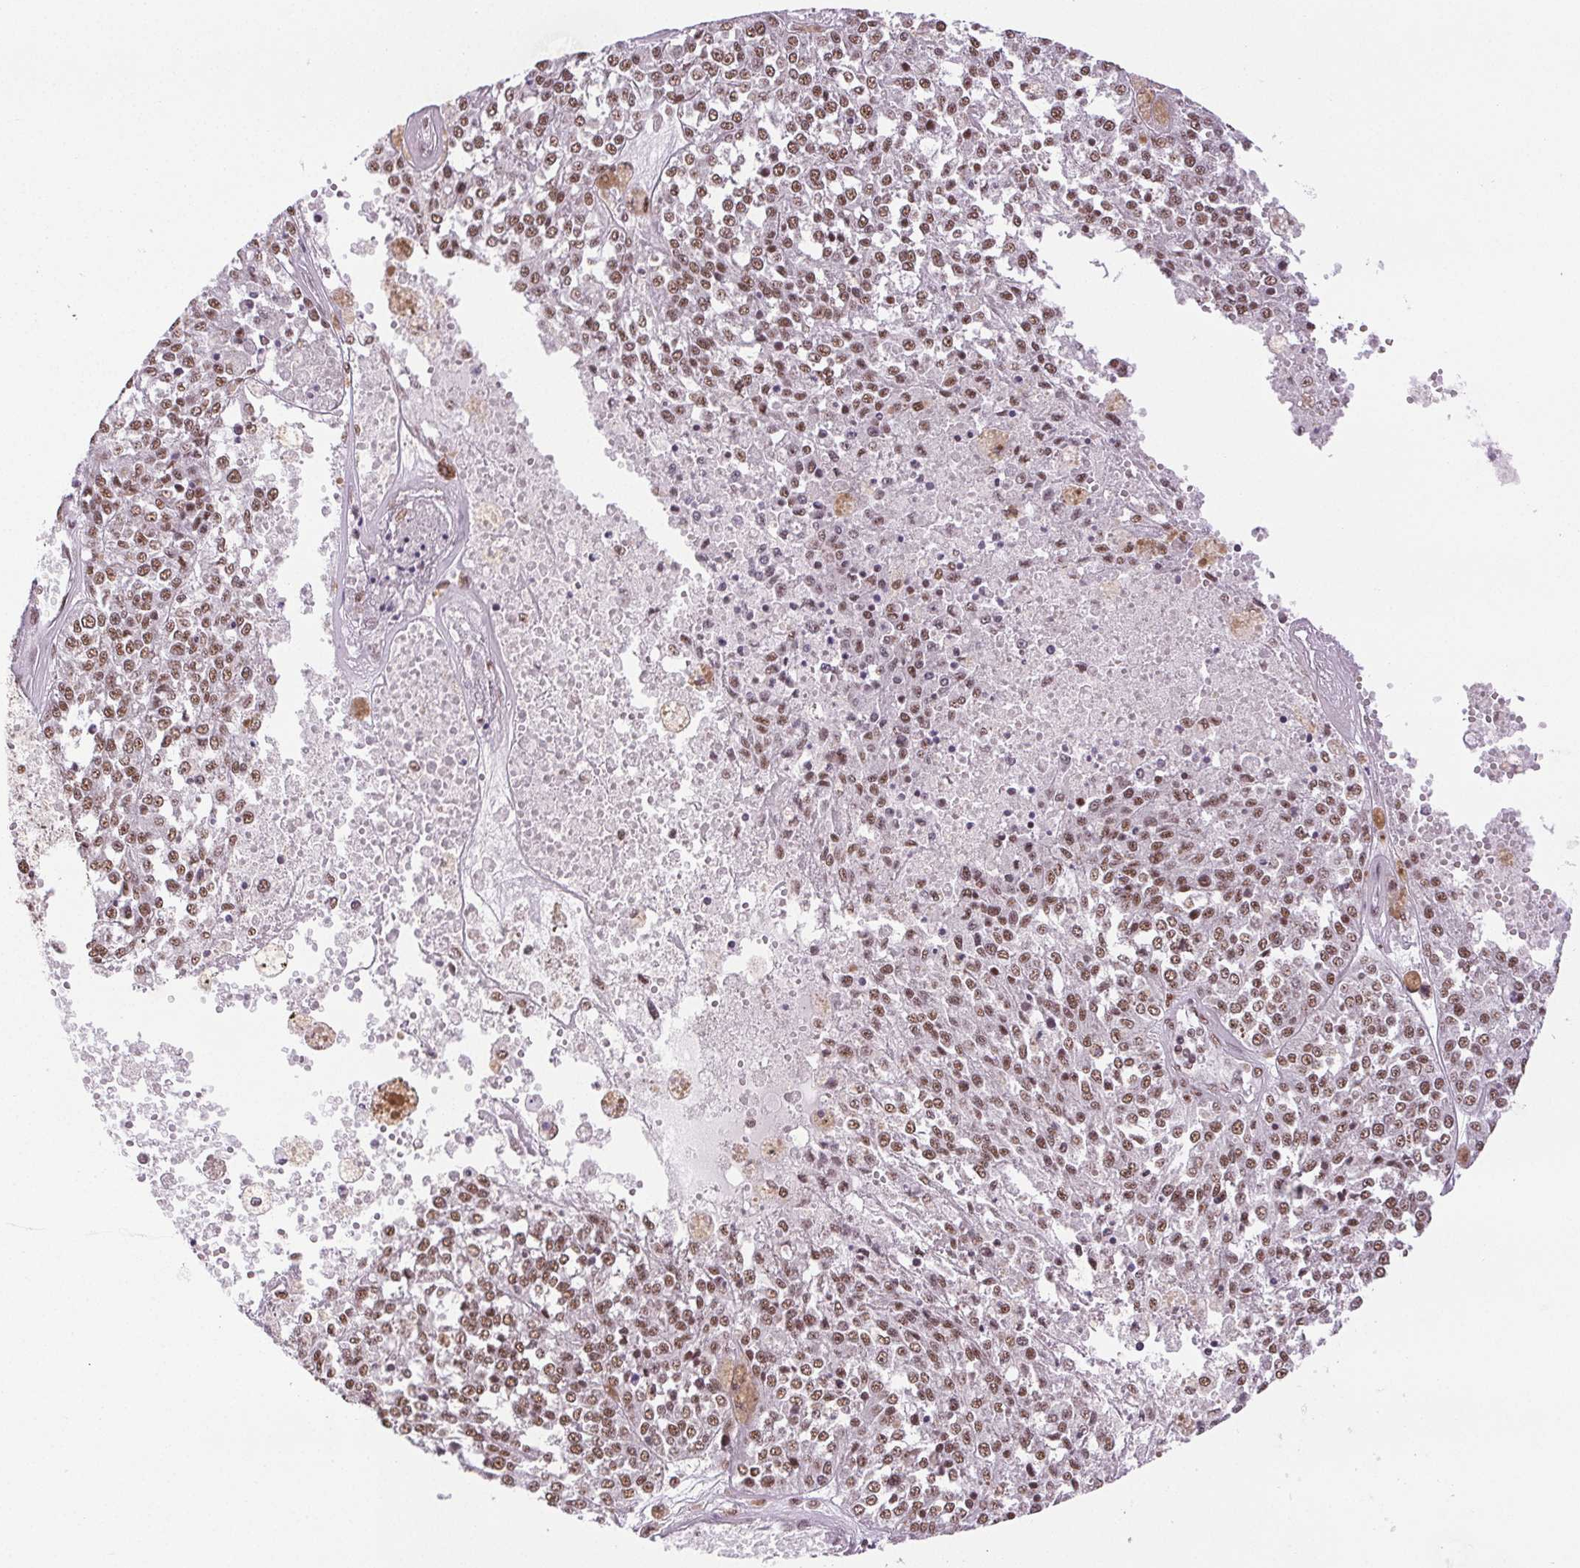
{"staining": {"intensity": "weak", "quantity": ">75%", "location": "nuclear"}, "tissue": "melanoma", "cell_type": "Tumor cells", "image_type": "cancer", "snomed": [{"axis": "morphology", "description": "Malignant melanoma, Metastatic site"}, {"axis": "topography", "description": "Lymph node"}], "caption": "This is an image of immunohistochemistry staining of malignant melanoma (metastatic site), which shows weak staining in the nuclear of tumor cells.", "gene": "IK", "patient": {"sex": "female", "age": 64}}